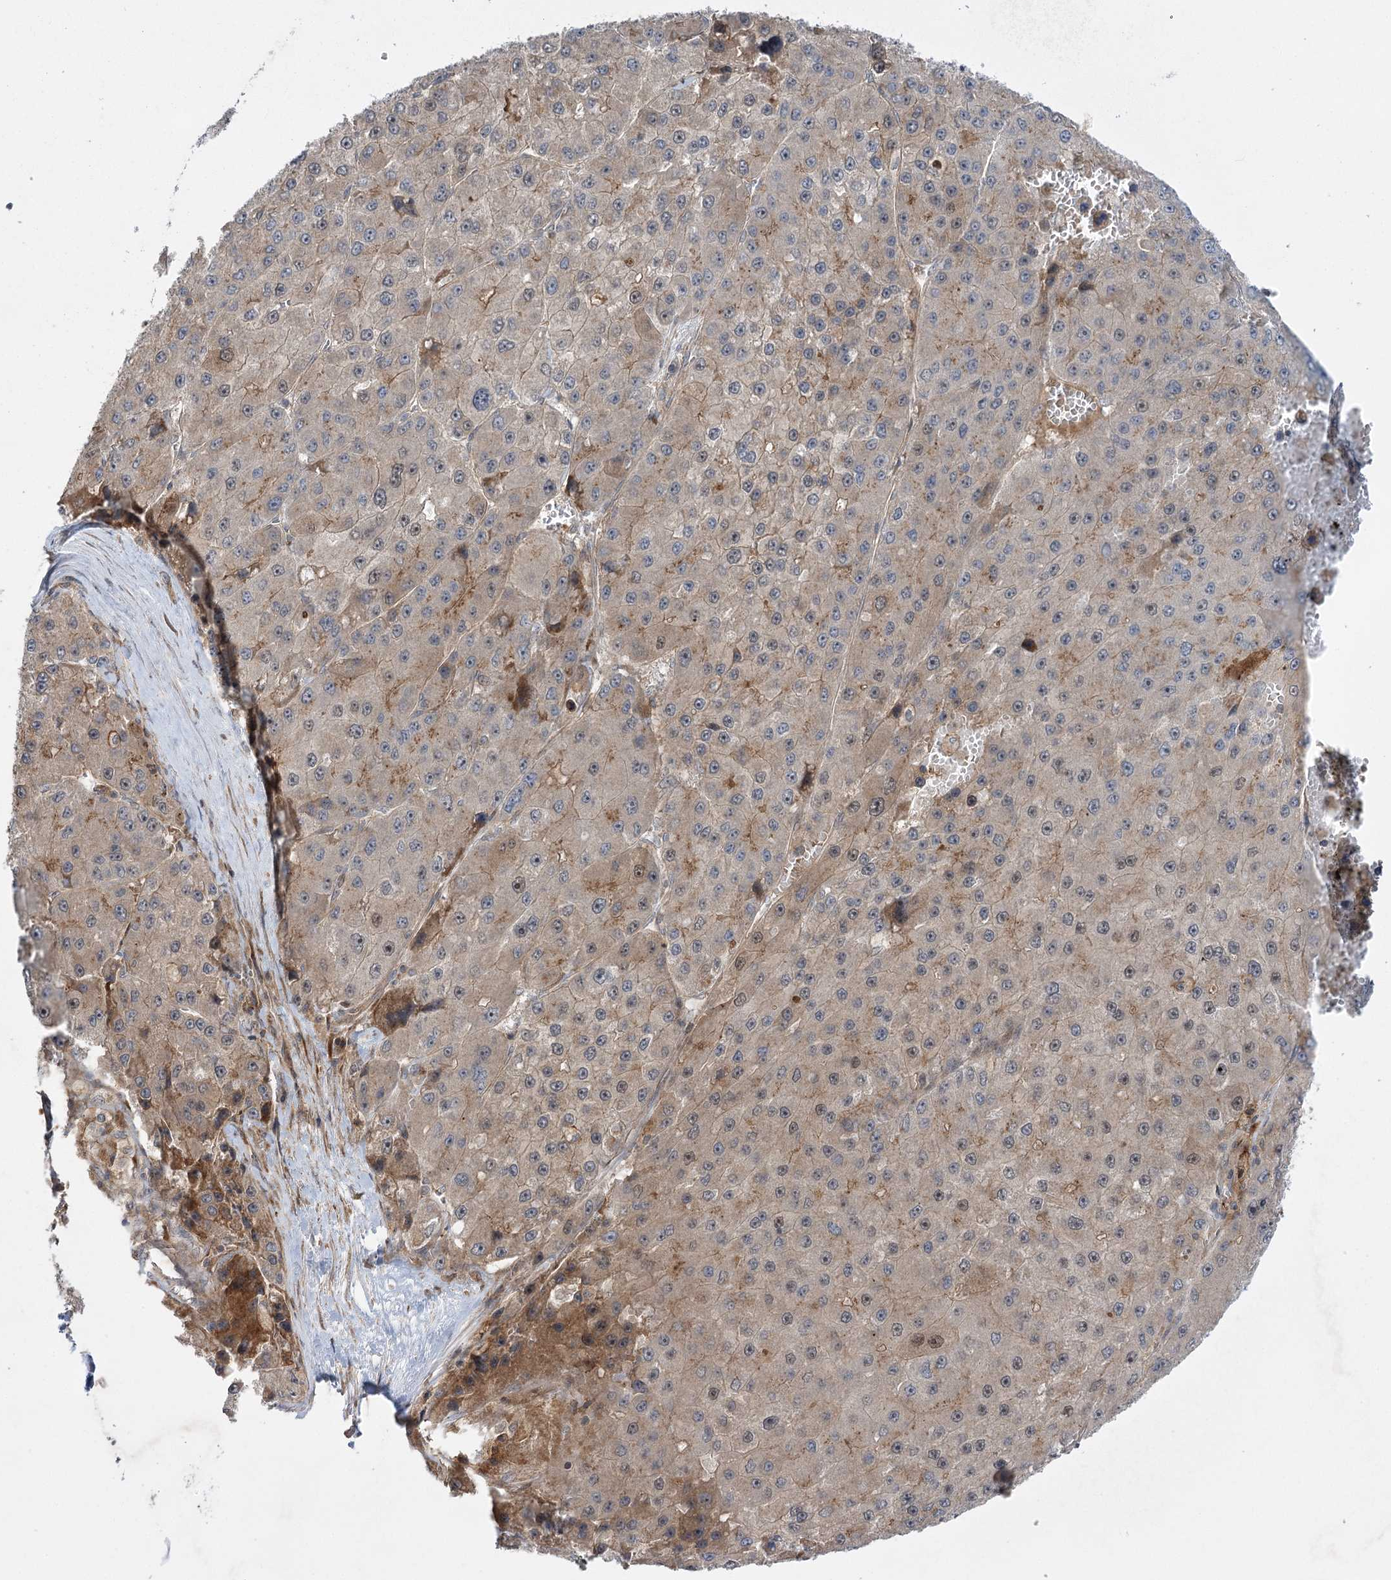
{"staining": {"intensity": "weak", "quantity": "<25%", "location": "cytoplasmic/membranous"}, "tissue": "liver cancer", "cell_type": "Tumor cells", "image_type": "cancer", "snomed": [{"axis": "morphology", "description": "Carcinoma, Hepatocellular, NOS"}, {"axis": "topography", "description": "Liver"}], "caption": "The immunohistochemistry (IHC) histopathology image has no significant expression in tumor cells of hepatocellular carcinoma (liver) tissue.", "gene": "KCNN2", "patient": {"sex": "female", "age": 73}}